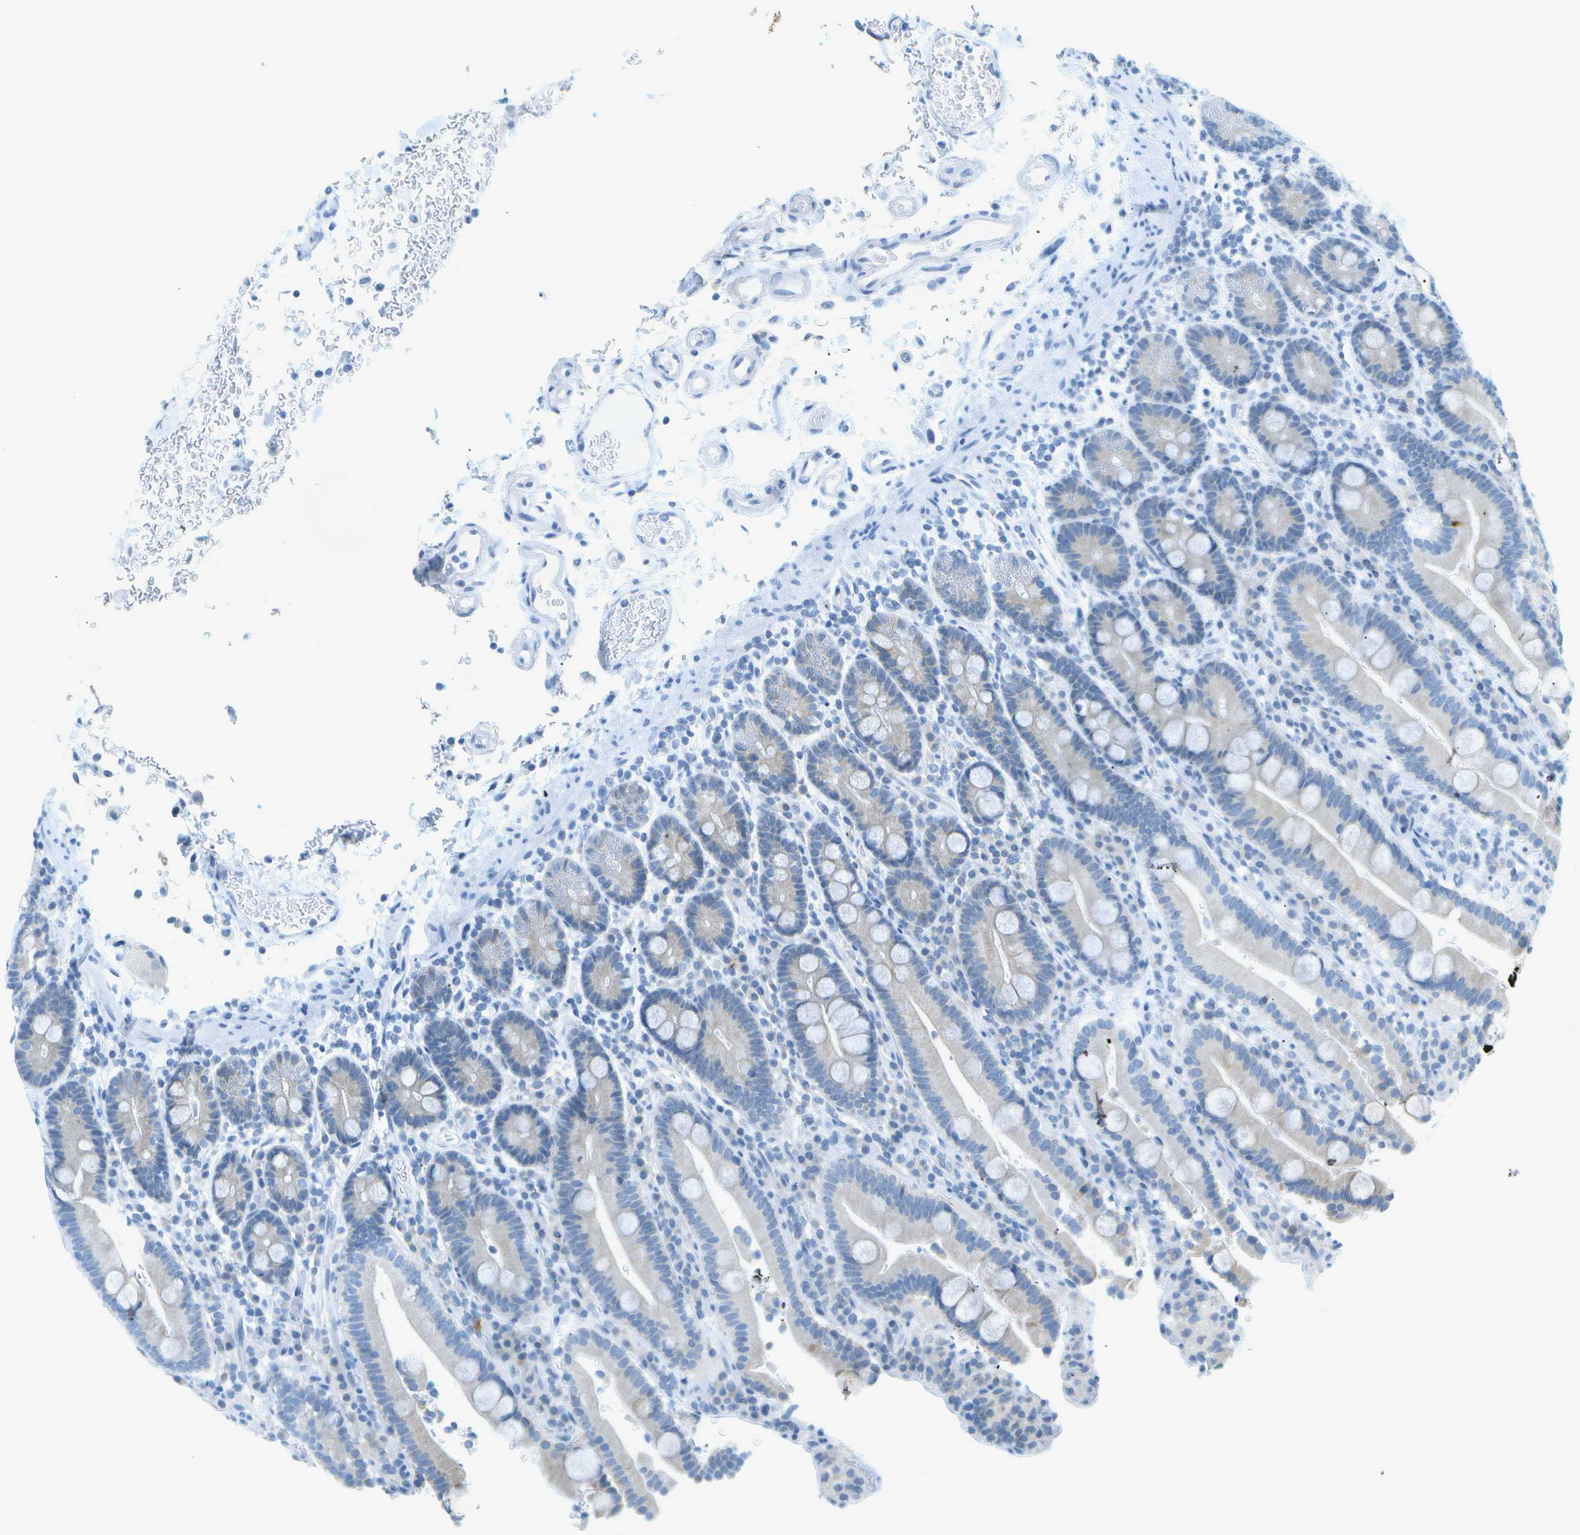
{"staining": {"intensity": "negative", "quantity": "none", "location": "none"}, "tissue": "duodenum", "cell_type": "Glandular cells", "image_type": "normal", "snomed": [{"axis": "morphology", "description": "Normal tissue, NOS"}, {"axis": "topography", "description": "Small intestine, NOS"}], "caption": "Image shows no significant protein positivity in glandular cells of unremarkable duodenum.", "gene": "SMYD5", "patient": {"sex": "female", "age": 71}}